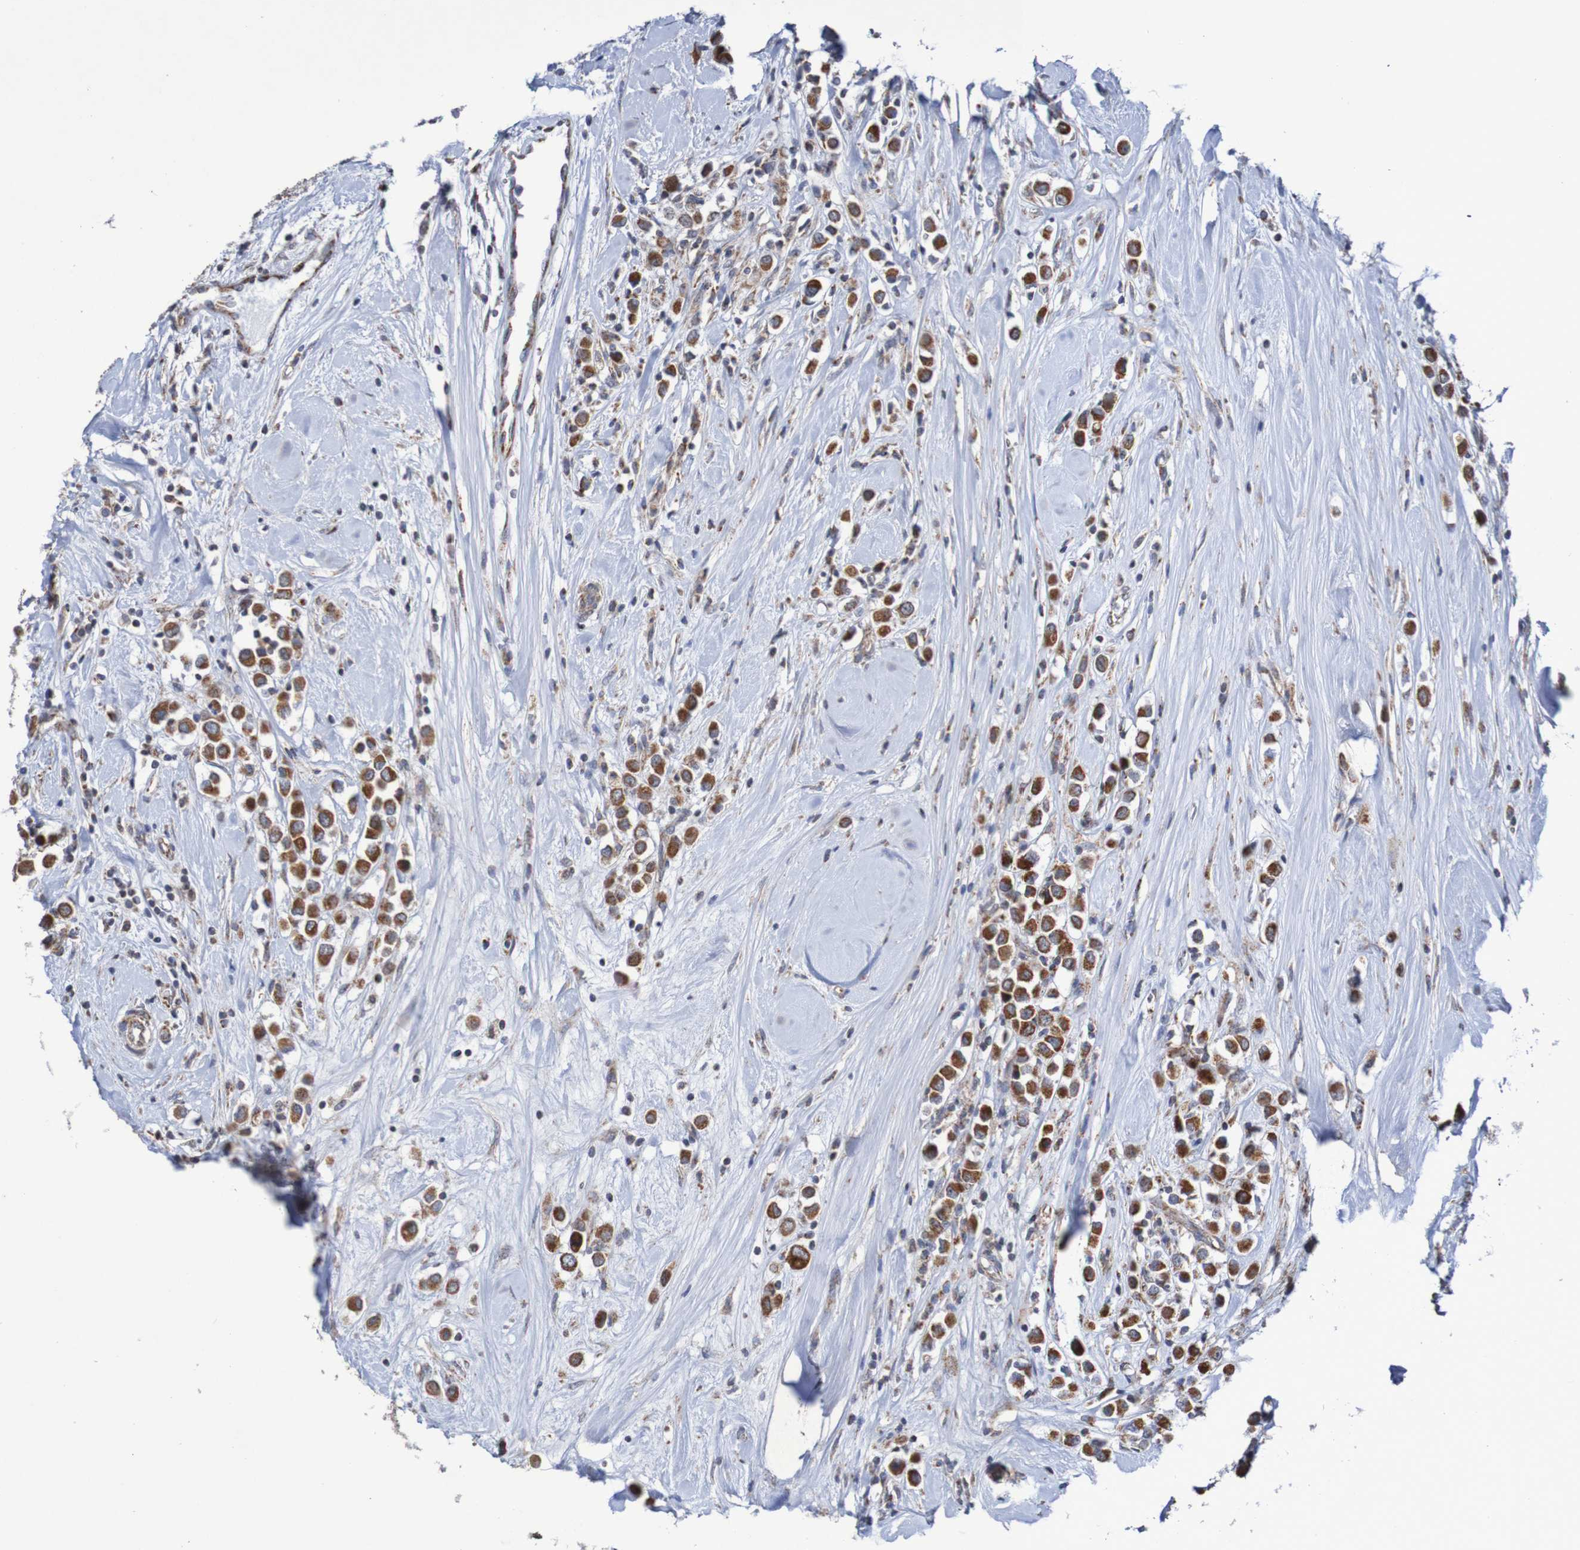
{"staining": {"intensity": "strong", "quantity": ">75%", "location": "cytoplasmic/membranous"}, "tissue": "breast cancer", "cell_type": "Tumor cells", "image_type": "cancer", "snomed": [{"axis": "morphology", "description": "Duct carcinoma"}, {"axis": "topography", "description": "Breast"}], "caption": "The histopathology image reveals a brown stain indicating the presence of a protein in the cytoplasmic/membranous of tumor cells in breast intraductal carcinoma.", "gene": "DVL1", "patient": {"sex": "female", "age": 61}}